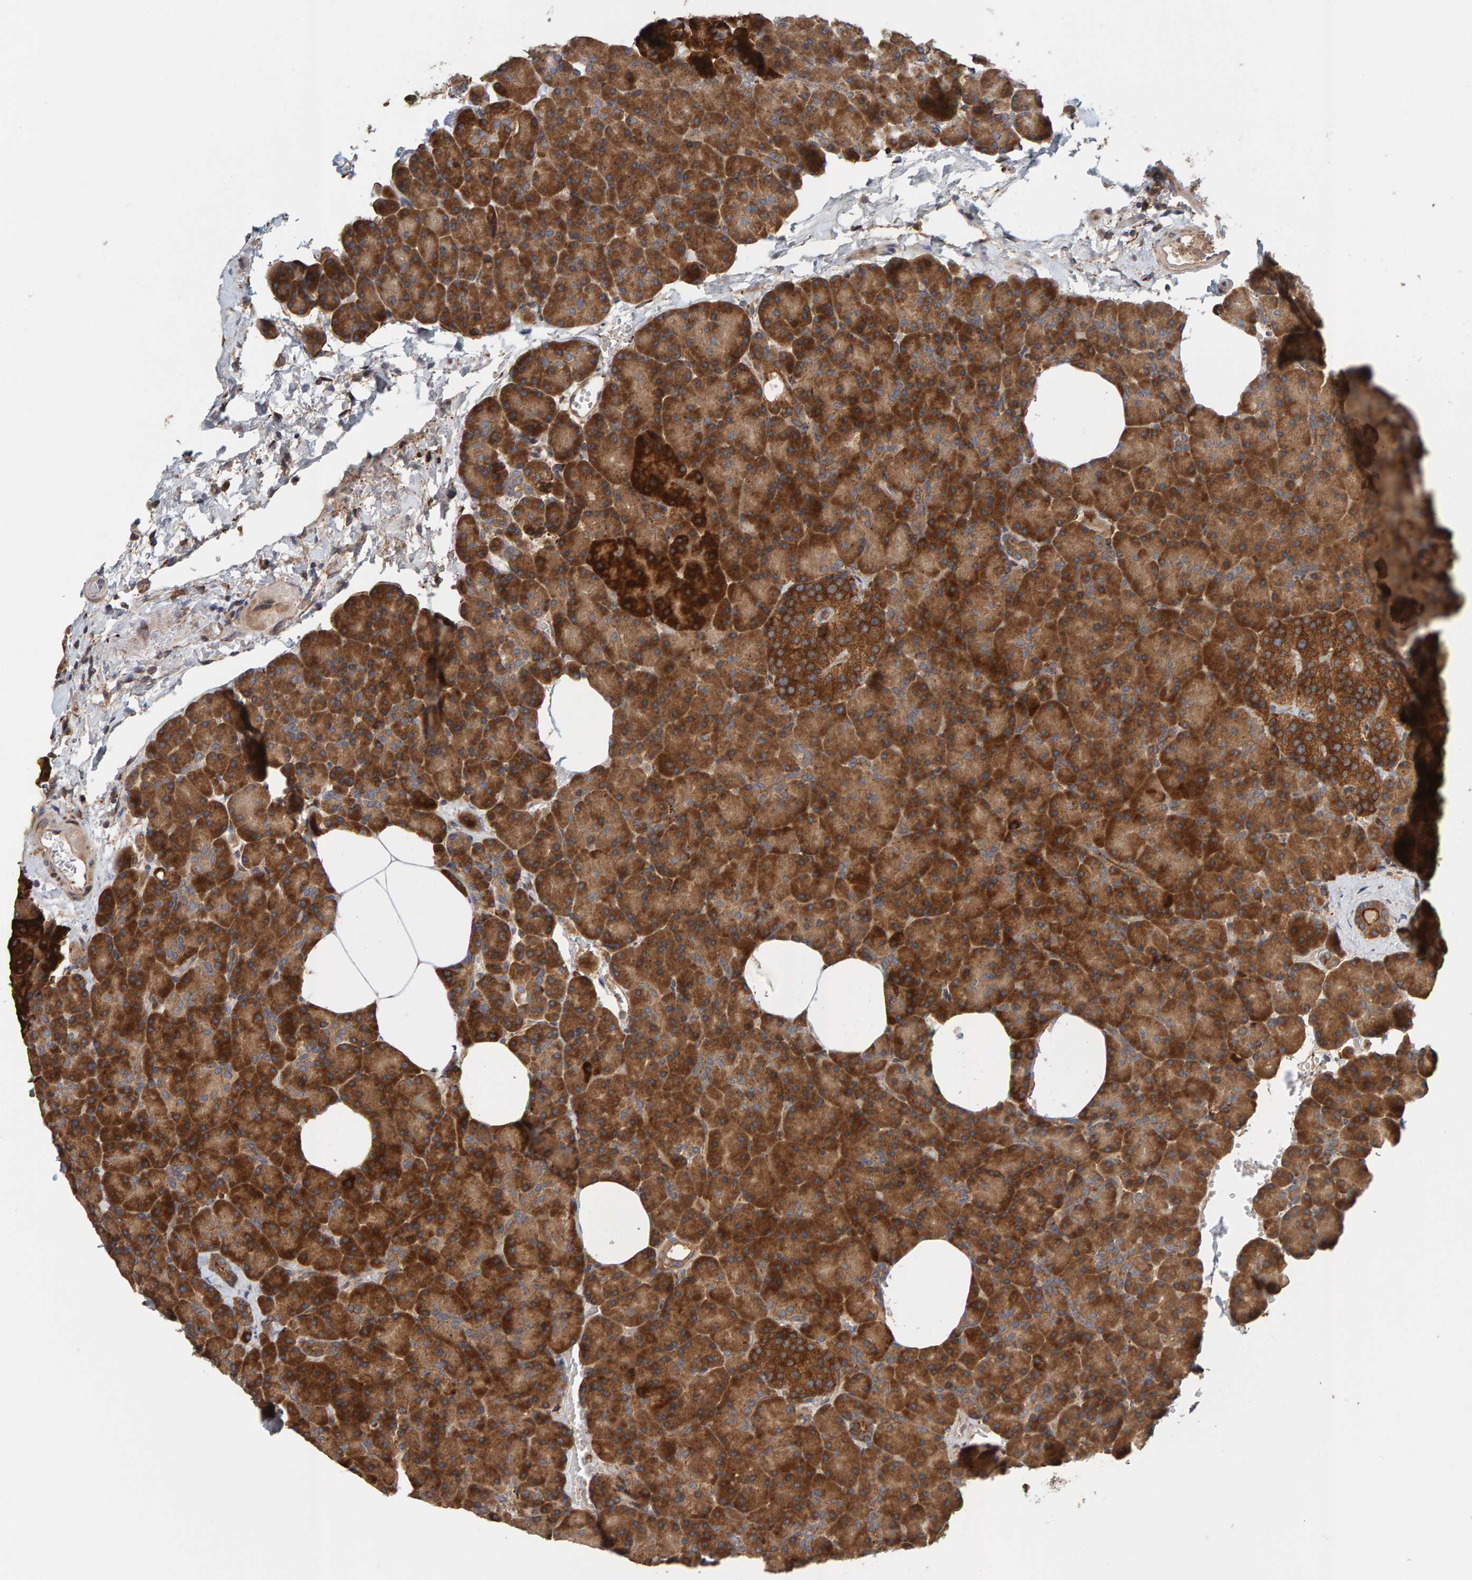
{"staining": {"intensity": "strong", "quantity": ">75%", "location": "cytoplasmic/membranous"}, "tissue": "pancreas", "cell_type": "Exocrine glandular cells", "image_type": "normal", "snomed": [{"axis": "morphology", "description": "Normal tissue, NOS"}, {"axis": "morphology", "description": "Carcinoid, malignant, NOS"}, {"axis": "topography", "description": "Pancreas"}], "caption": "Protein analysis of normal pancreas exhibits strong cytoplasmic/membranous staining in approximately >75% of exocrine glandular cells. (brown staining indicates protein expression, while blue staining denotes nuclei).", "gene": "BAIAP2", "patient": {"sex": "female", "age": 35}}